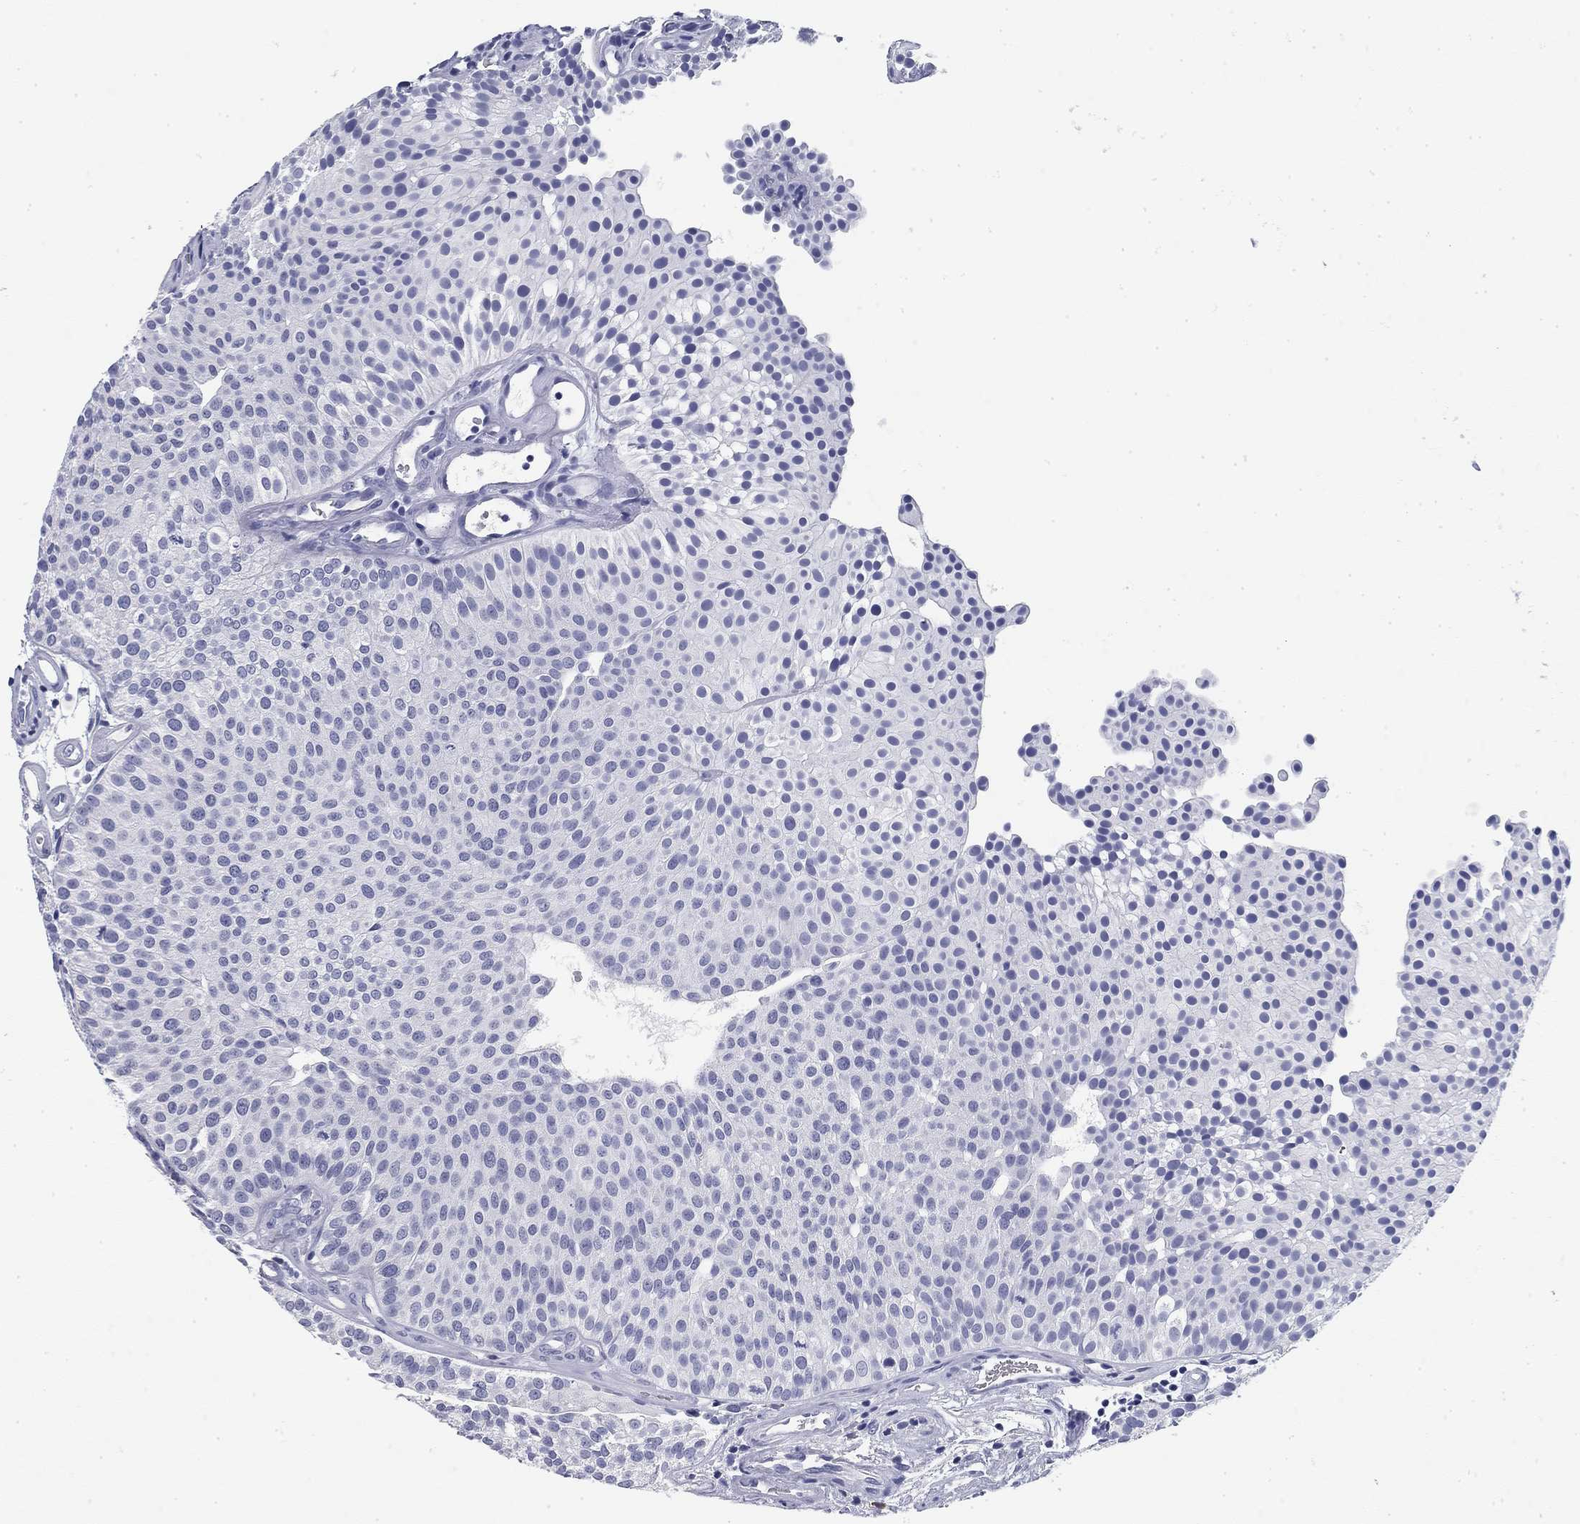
{"staining": {"intensity": "negative", "quantity": "none", "location": "none"}, "tissue": "urothelial cancer", "cell_type": "Tumor cells", "image_type": "cancer", "snomed": [{"axis": "morphology", "description": "Urothelial carcinoma, Low grade"}, {"axis": "topography", "description": "Urinary bladder"}], "caption": "IHC histopathology image of human urothelial carcinoma (low-grade) stained for a protein (brown), which demonstrates no expression in tumor cells.", "gene": "CD79B", "patient": {"sex": "female", "age": 87}}